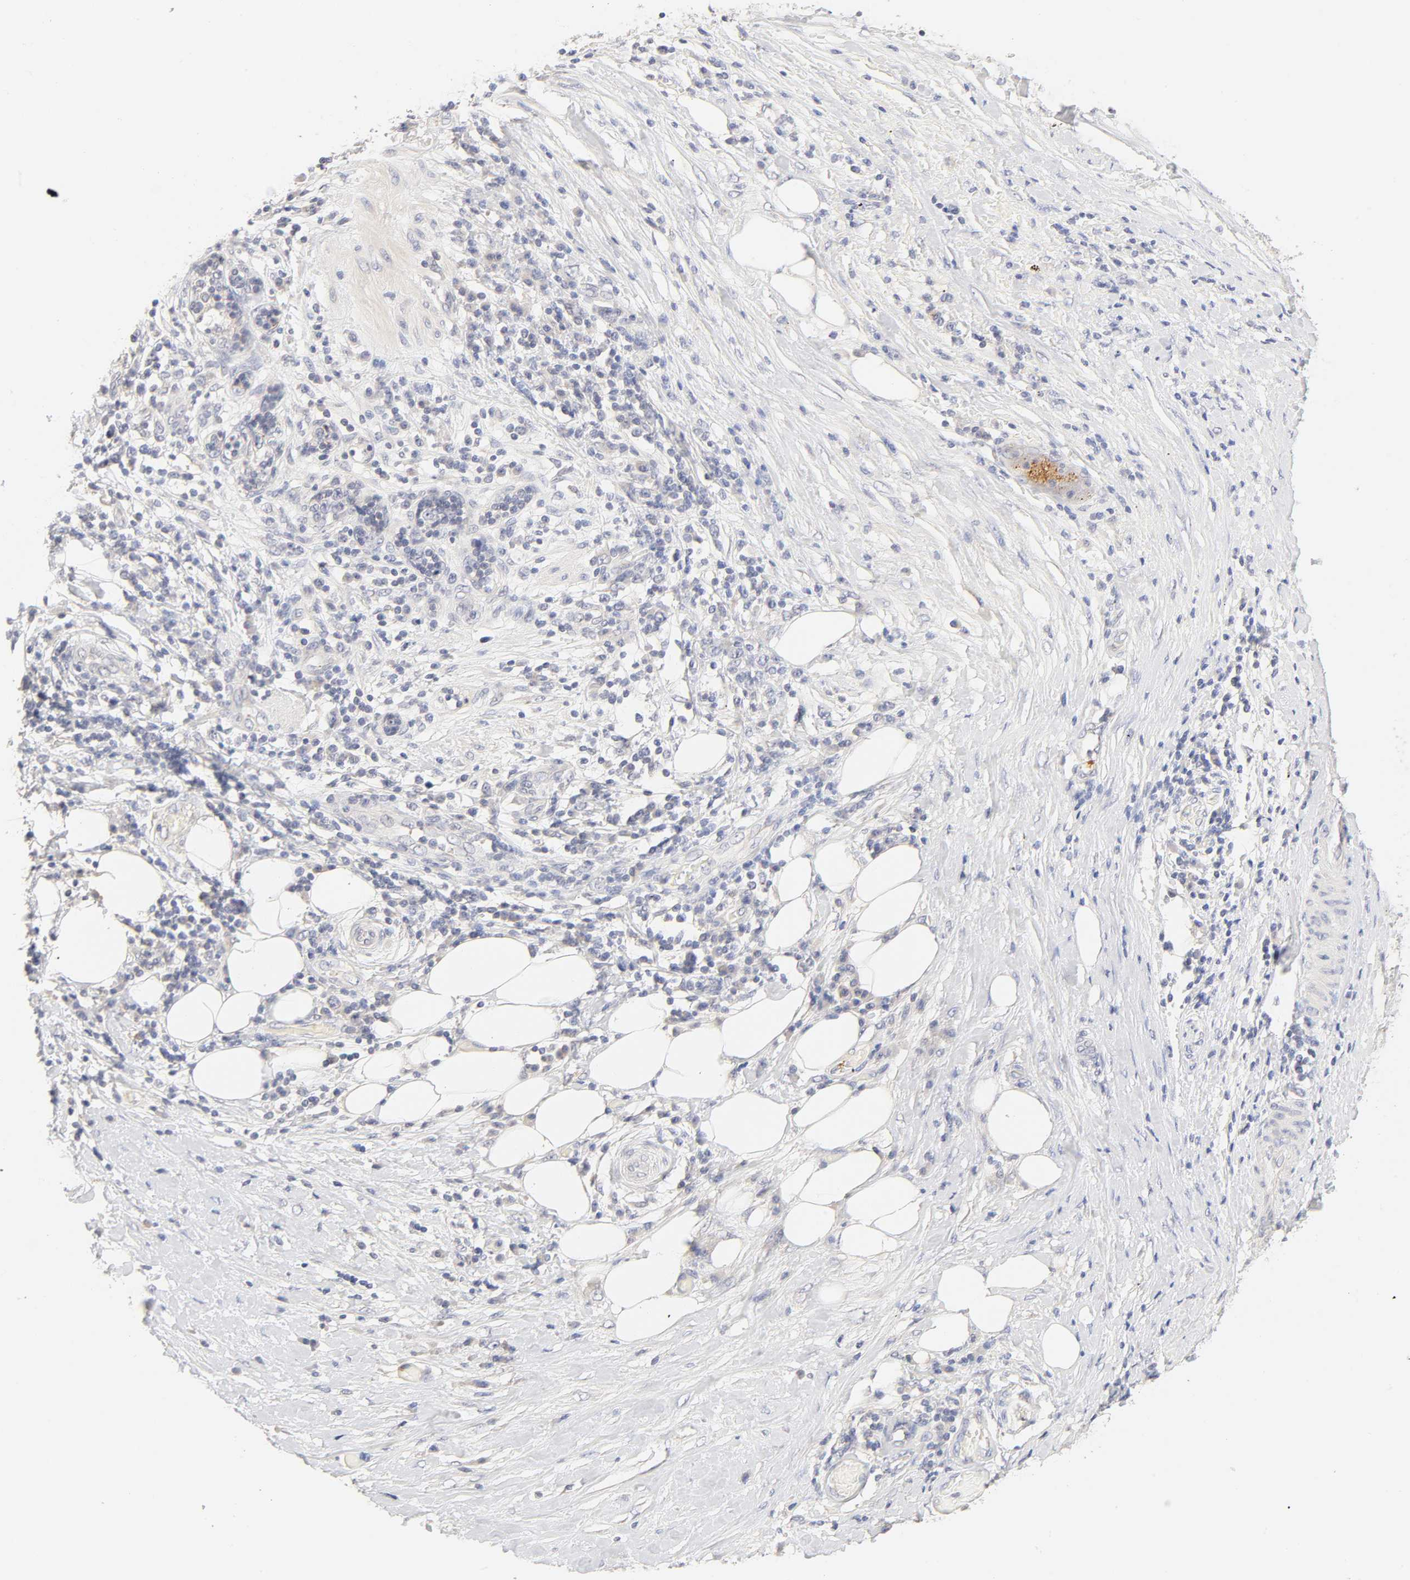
{"staining": {"intensity": "negative", "quantity": "none", "location": "none"}, "tissue": "lung cancer", "cell_type": "Tumor cells", "image_type": "cancer", "snomed": [{"axis": "morphology", "description": "Inflammation, NOS"}, {"axis": "morphology", "description": "Squamous cell carcinoma, NOS"}, {"axis": "topography", "description": "Lymph node"}, {"axis": "topography", "description": "Soft tissue"}, {"axis": "topography", "description": "Lung"}], "caption": "High magnification brightfield microscopy of lung cancer (squamous cell carcinoma) stained with DAB (brown) and counterstained with hematoxylin (blue): tumor cells show no significant positivity.", "gene": "CYP4B1", "patient": {"sex": "male", "age": 66}}